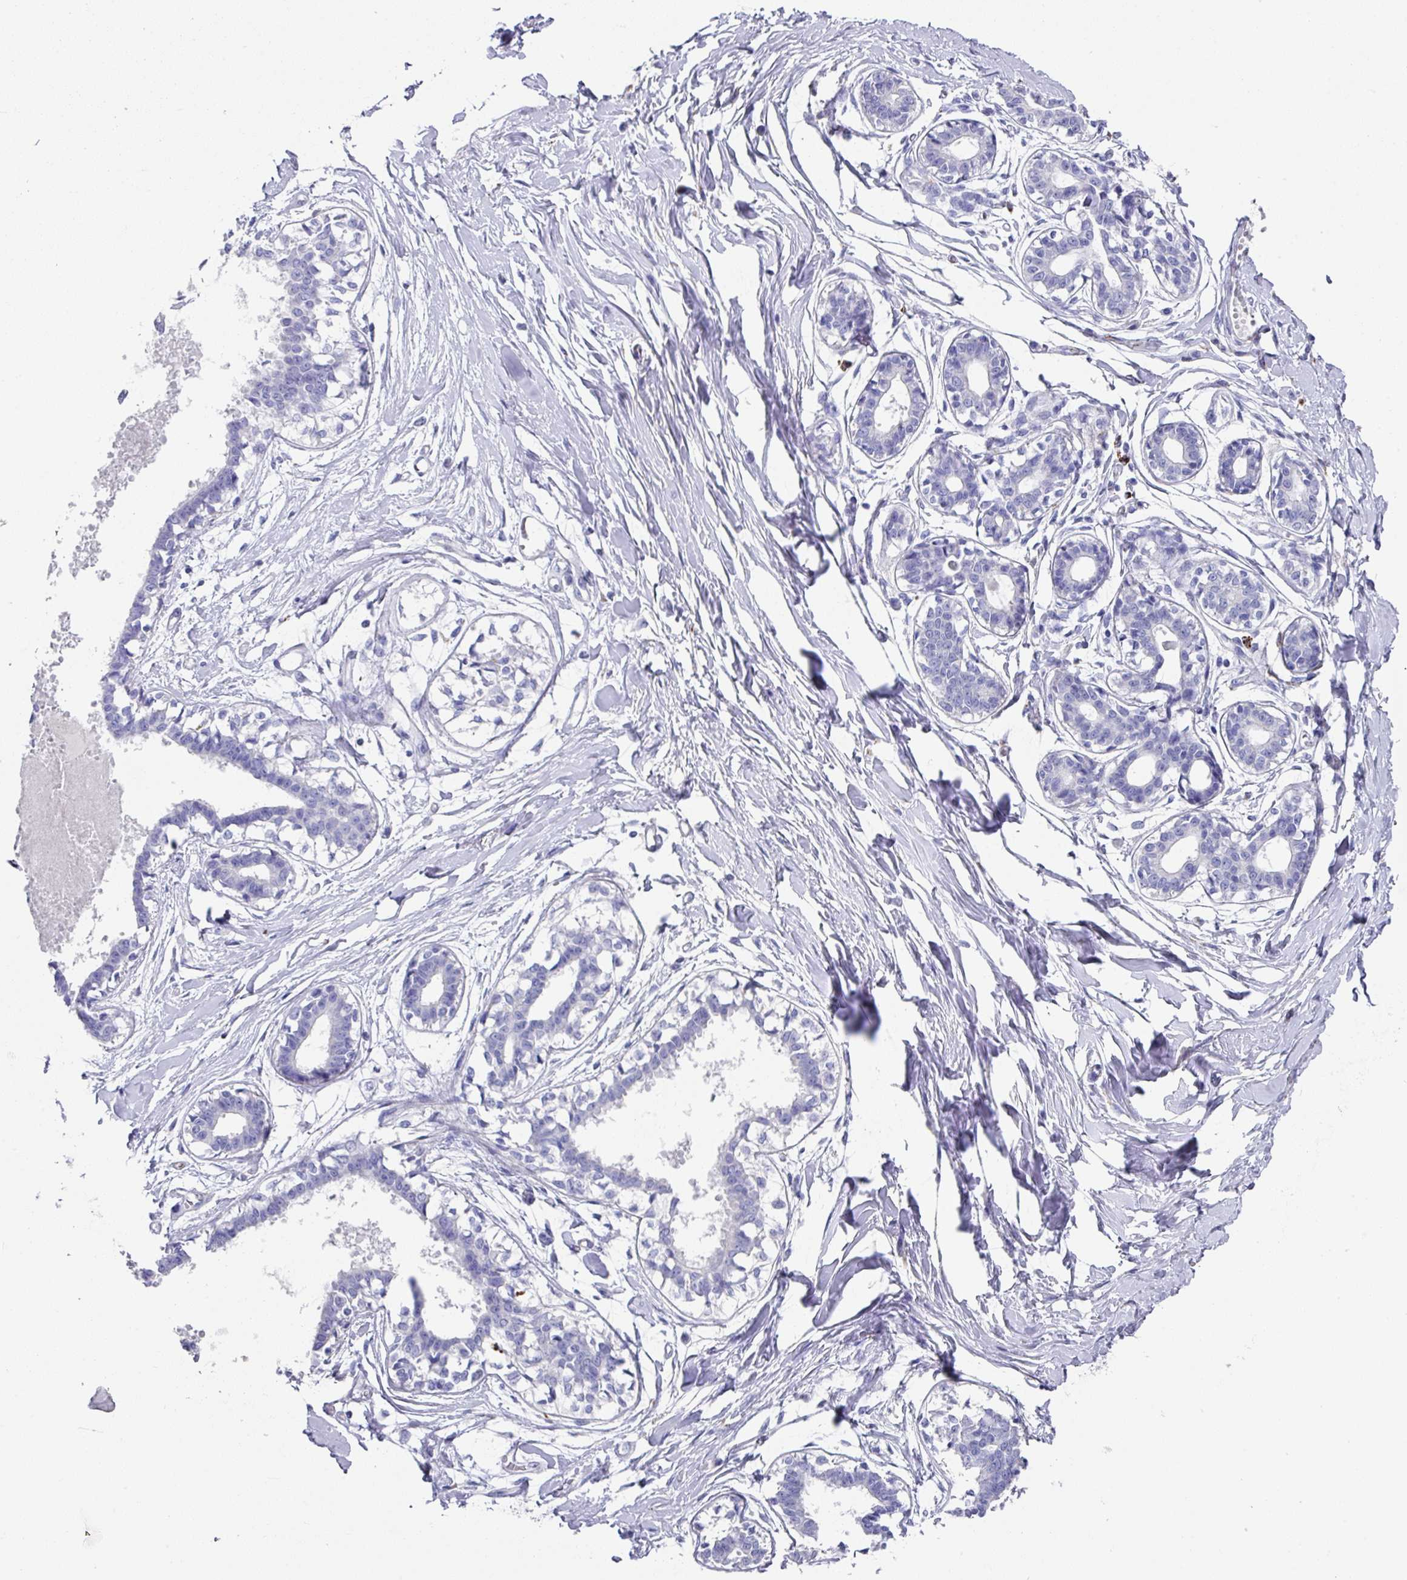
{"staining": {"intensity": "negative", "quantity": "none", "location": "none"}, "tissue": "breast", "cell_type": "Adipocytes", "image_type": "normal", "snomed": [{"axis": "morphology", "description": "Normal tissue, NOS"}, {"axis": "topography", "description": "Breast"}], "caption": "The photomicrograph demonstrates no significant staining in adipocytes of breast. (Immunohistochemistry, brightfield microscopy, high magnification).", "gene": "CPVL", "patient": {"sex": "female", "age": 45}}